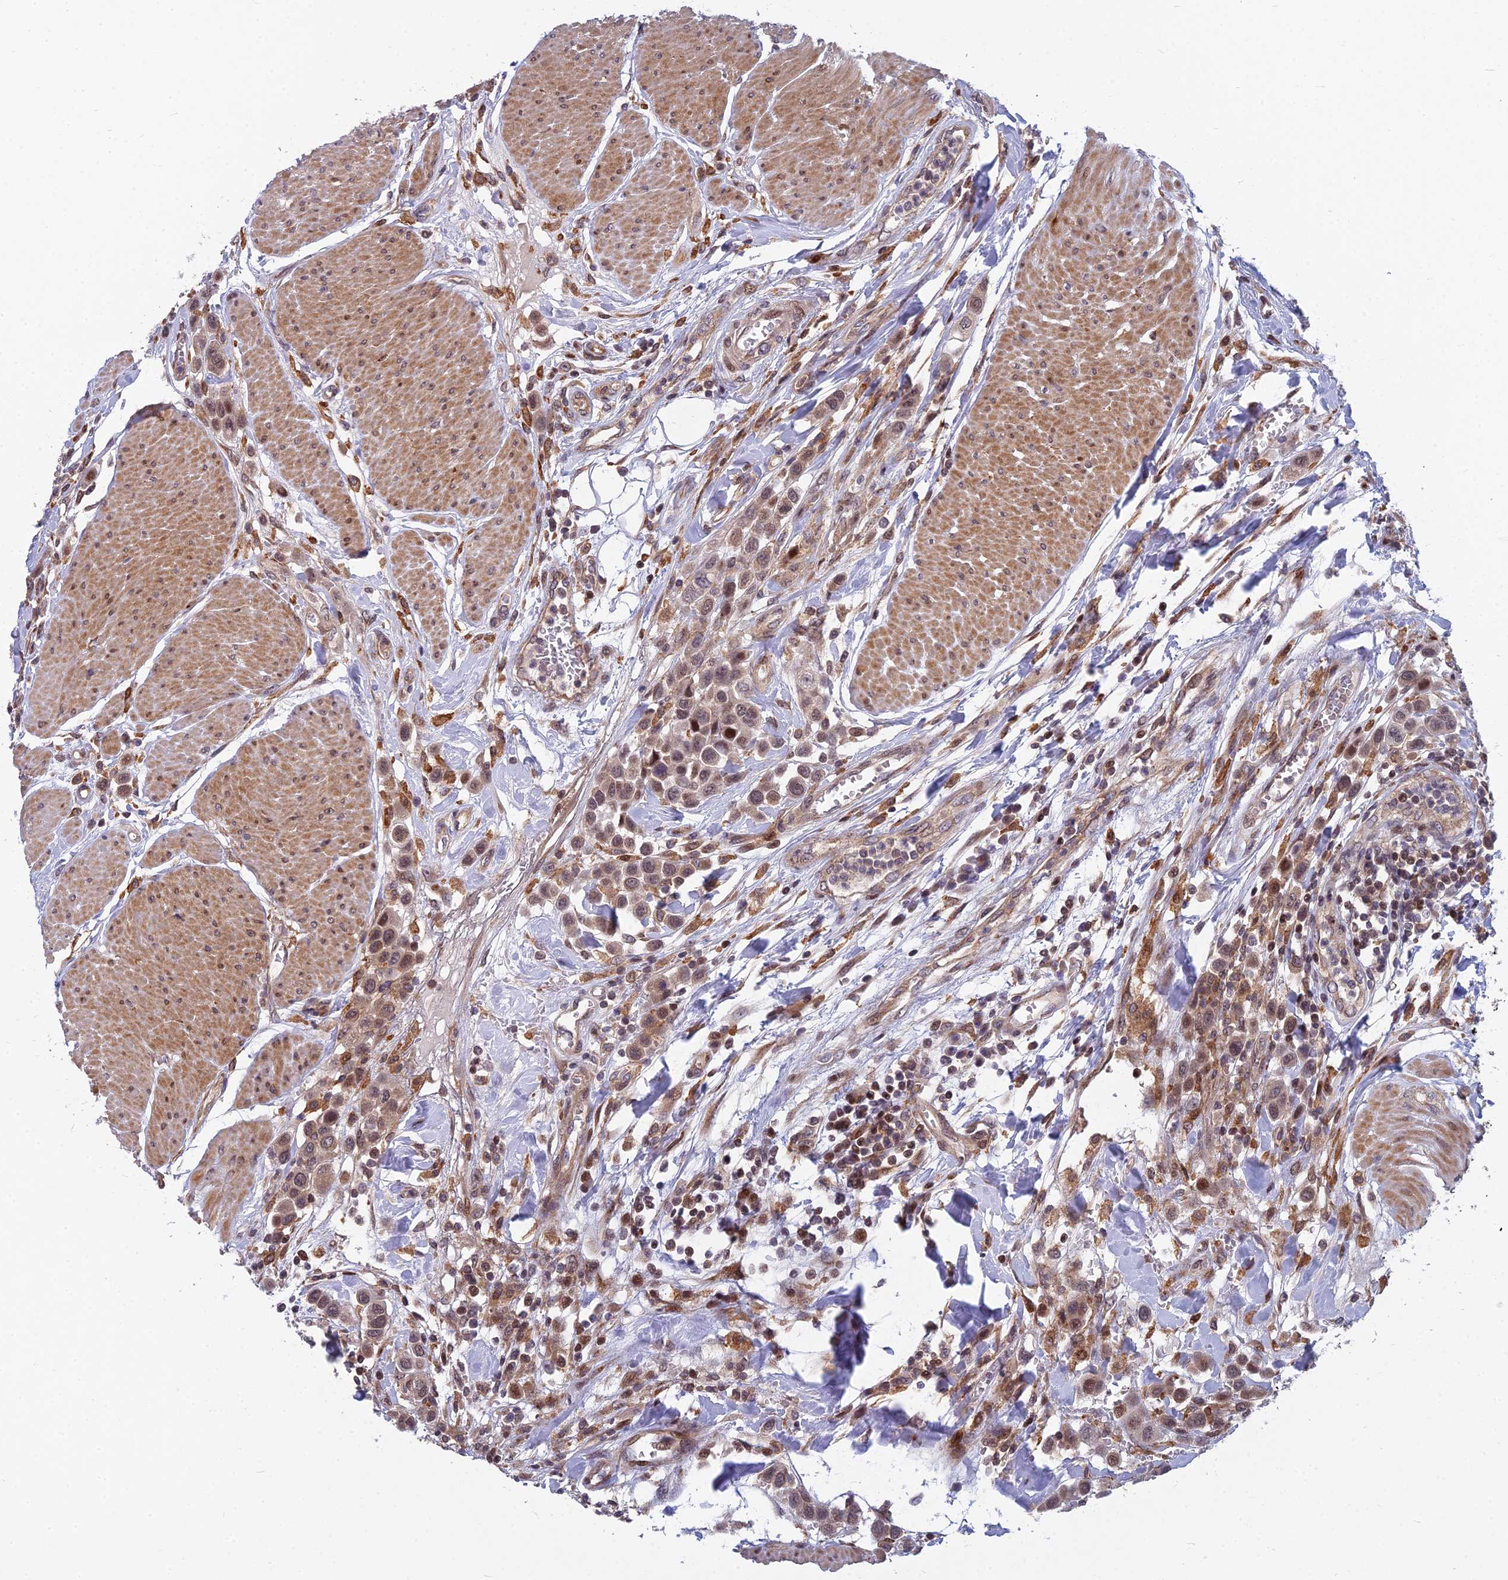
{"staining": {"intensity": "moderate", "quantity": ">75%", "location": "cytoplasmic/membranous,nuclear"}, "tissue": "urothelial cancer", "cell_type": "Tumor cells", "image_type": "cancer", "snomed": [{"axis": "morphology", "description": "Urothelial carcinoma, High grade"}, {"axis": "topography", "description": "Urinary bladder"}], "caption": "Immunohistochemical staining of urothelial cancer shows medium levels of moderate cytoplasmic/membranous and nuclear protein positivity in approximately >75% of tumor cells.", "gene": "COMMD2", "patient": {"sex": "male", "age": 50}}